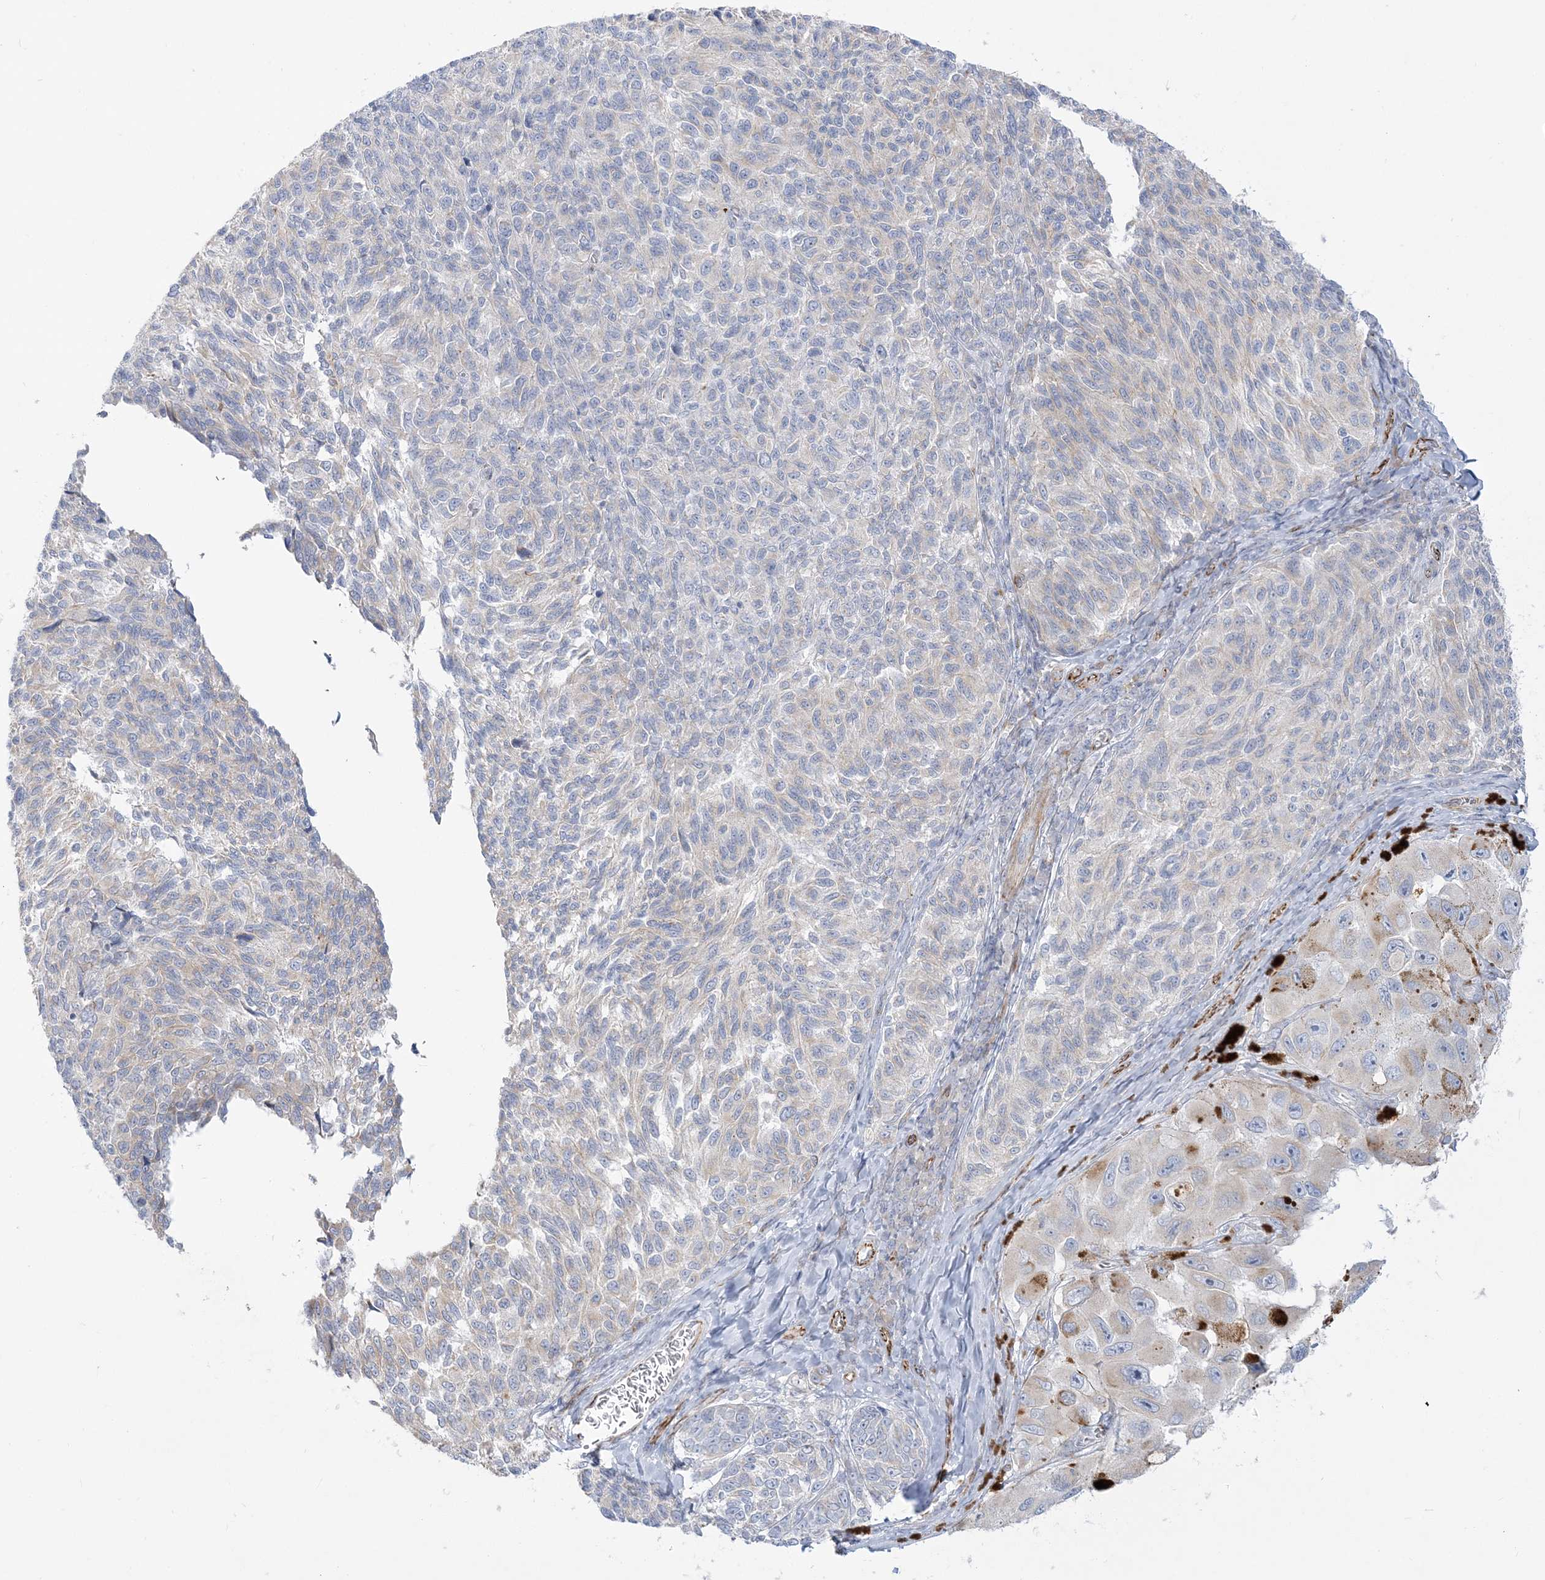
{"staining": {"intensity": "negative", "quantity": "none", "location": "none"}, "tissue": "melanoma", "cell_type": "Tumor cells", "image_type": "cancer", "snomed": [{"axis": "morphology", "description": "Malignant melanoma, NOS"}, {"axis": "topography", "description": "Skin"}], "caption": "Immunohistochemistry of human malignant melanoma displays no expression in tumor cells.", "gene": "GPAT2", "patient": {"sex": "female", "age": 73}}